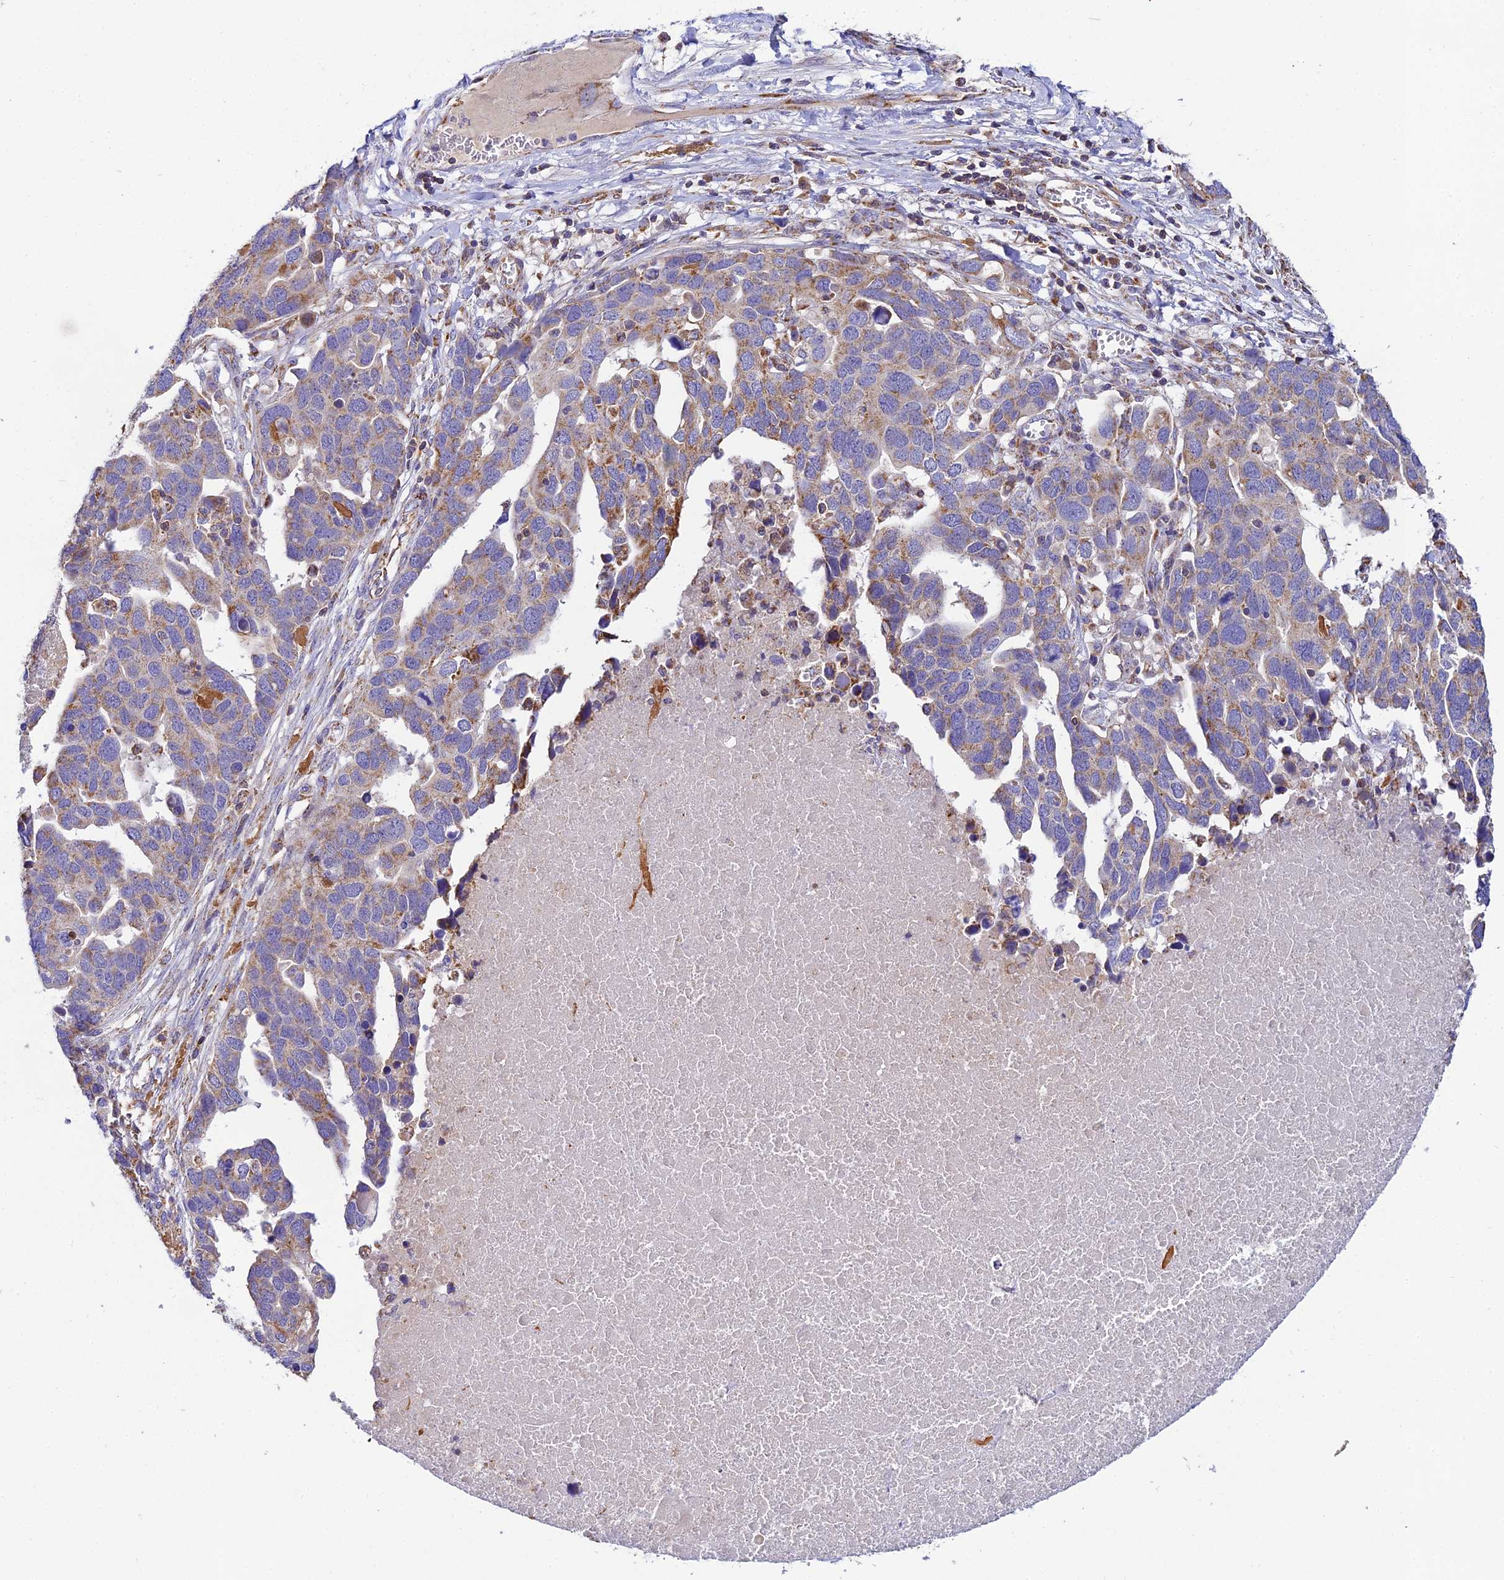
{"staining": {"intensity": "weak", "quantity": "25%-75%", "location": "cytoplasmic/membranous"}, "tissue": "ovarian cancer", "cell_type": "Tumor cells", "image_type": "cancer", "snomed": [{"axis": "morphology", "description": "Cystadenocarcinoma, serous, NOS"}, {"axis": "topography", "description": "Ovary"}], "caption": "An IHC histopathology image of tumor tissue is shown. Protein staining in brown shows weak cytoplasmic/membranous positivity in serous cystadenocarcinoma (ovarian) within tumor cells.", "gene": "NIPSNAP3A", "patient": {"sex": "female", "age": 54}}